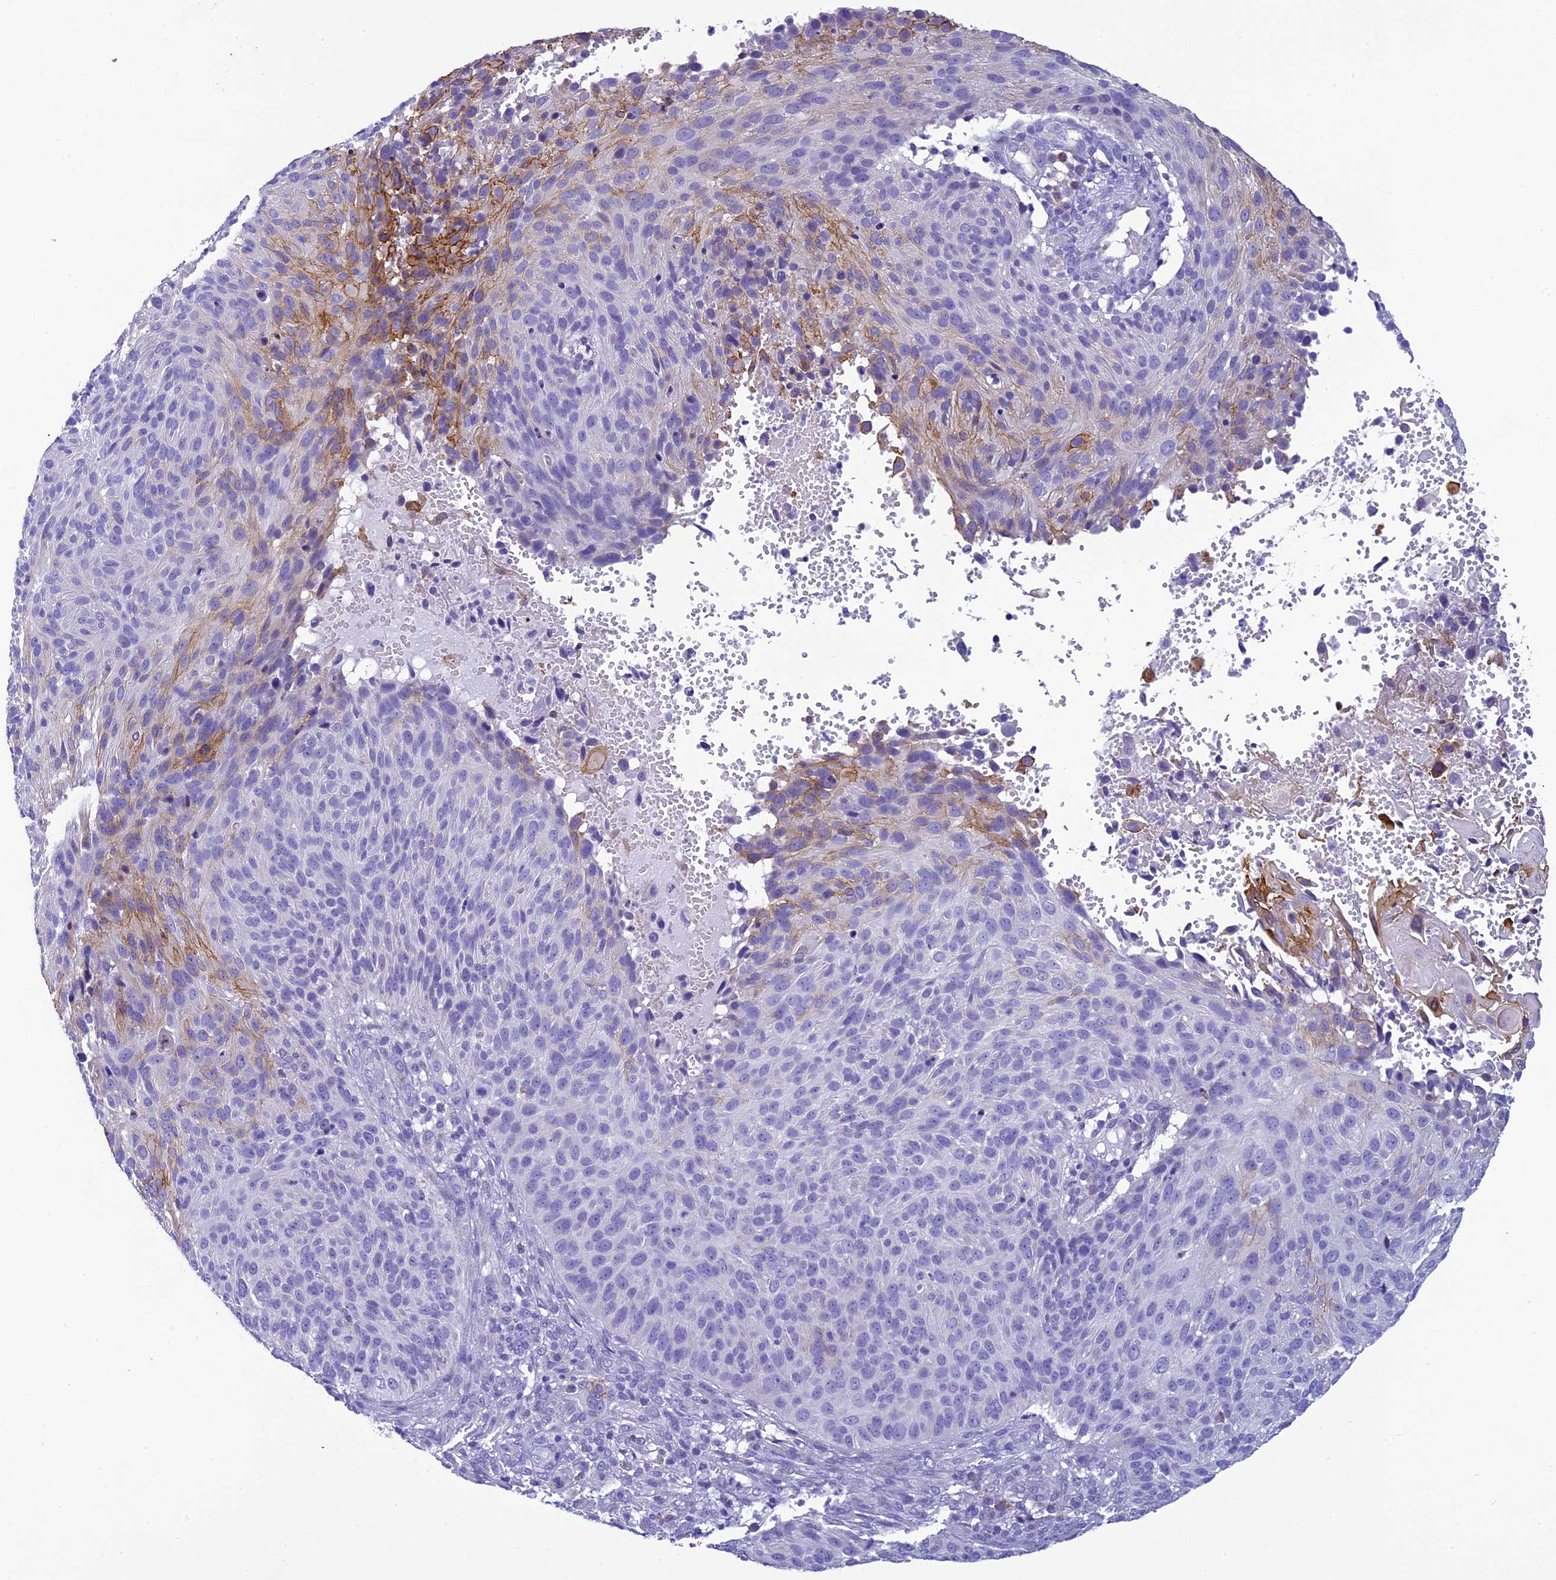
{"staining": {"intensity": "moderate", "quantity": "<25%", "location": "cytoplasmic/membranous"}, "tissue": "cervical cancer", "cell_type": "Tumor cells", "image_type": "cancer", "snomed": [{"axis": "morphology", "description": "Squamous cell carcinoma, NOS"}, {"axis": "topography", "description": "Cervix"}], "caption": "IHC staining of cervical cancer (squamous cell carcinoma), which reveals low levels of moderate cytoplasmic/membranous positivity in about <25% of tumor cells indicating moderate cytoplasmic/membranous protein expression. The staining was performed using DAB (brown) for protein detection and nuclei were counterstained in hematoxylin (blue).", "gene": "SCEL", "patient": {"sex": "female", "age": 74}}